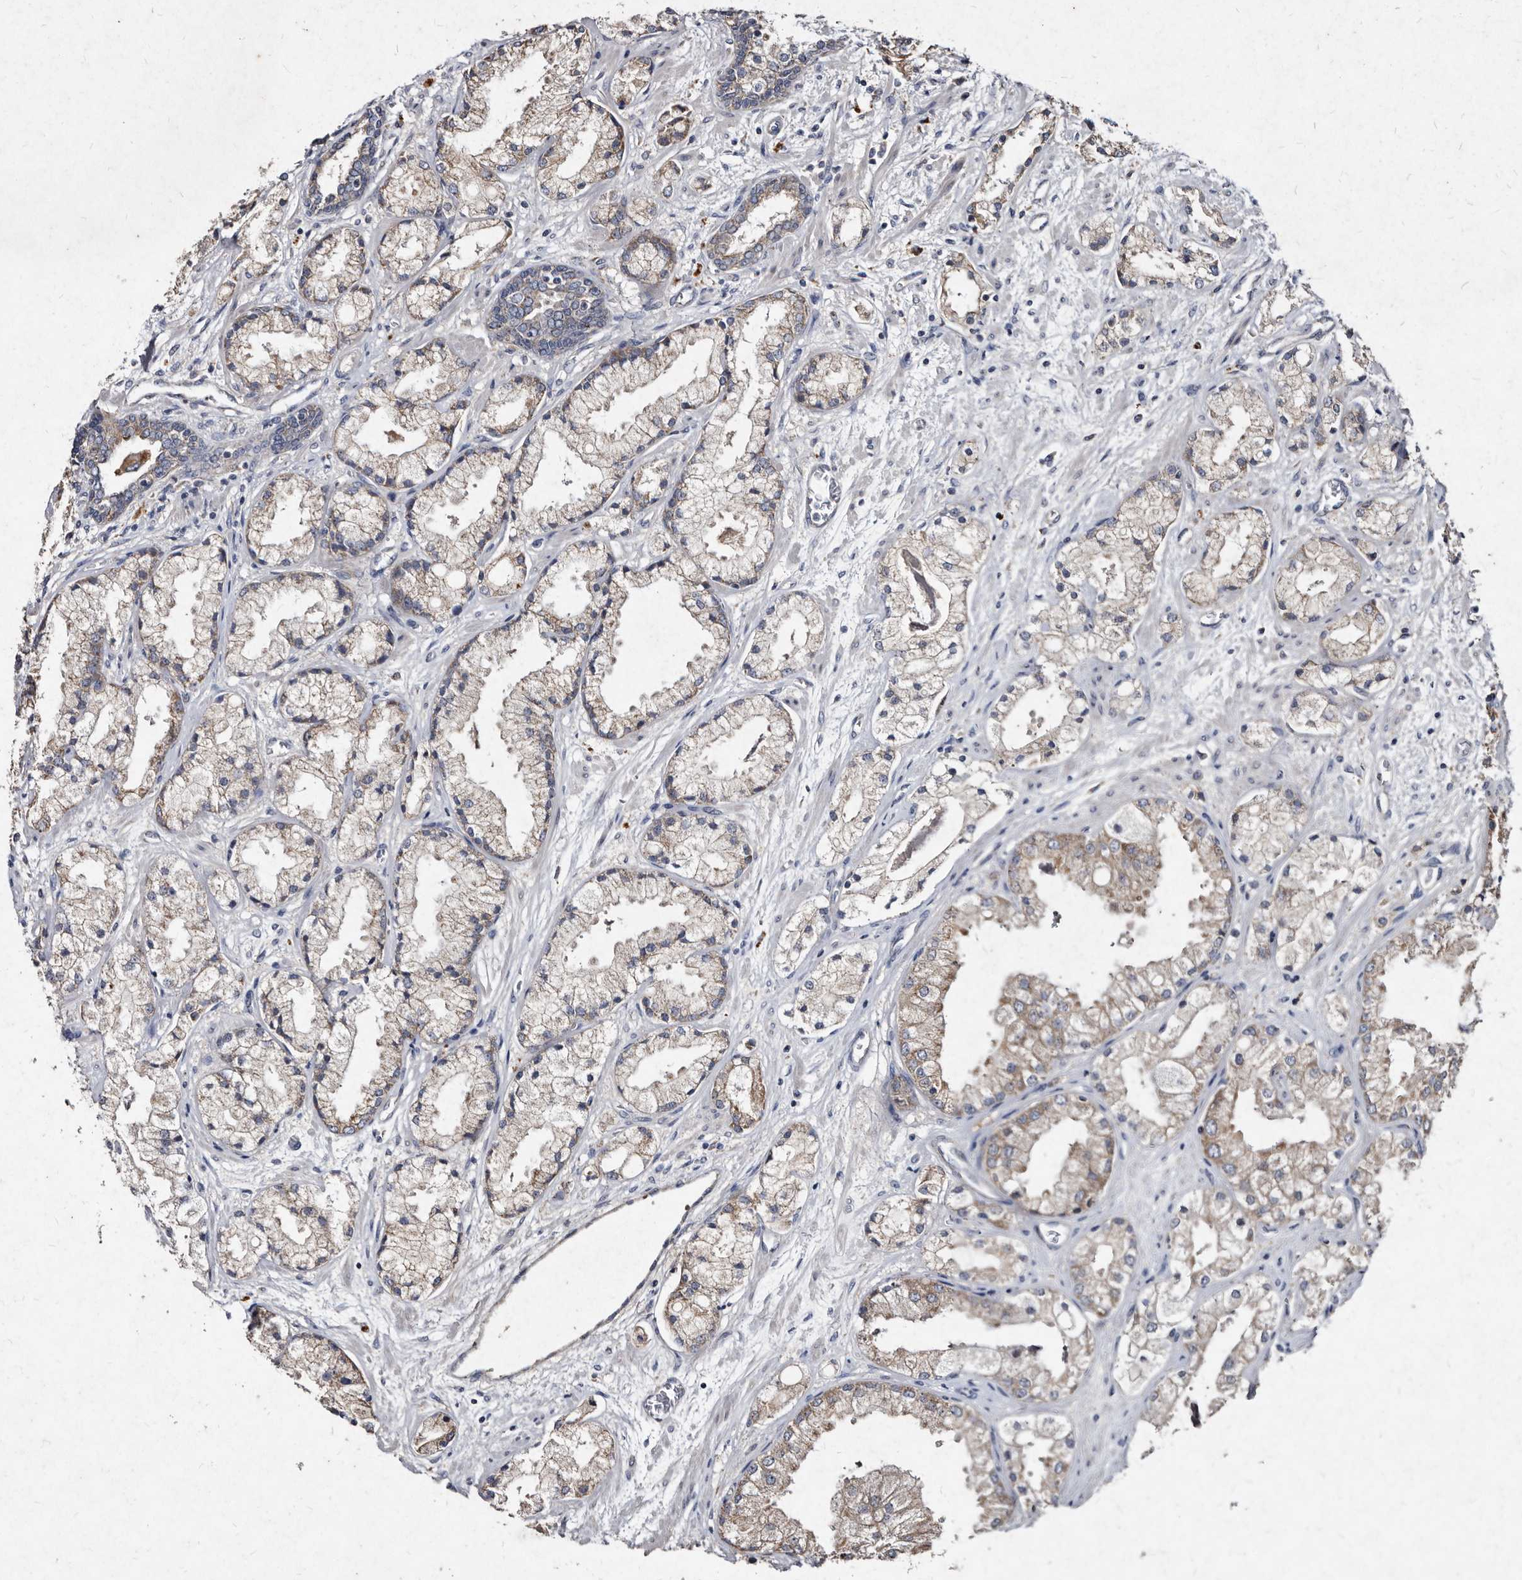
{"staining": {"intensity": "weak", "quantity": "25%-75%", "location": "cytoplasmic/membranous"}, "tissue": "prostate cancer", "cell_type": "Tumor cells", "image_type": "cancer", "snomed": [{"axis": "morphology", "description": "Adenocarcinoma, High grade"}, {"axis": "topography", "description": "Prostate"}], "caption": "IHC micrograph of human high-grade adenocarcinoma (prostate) stained for a protein (brown), which shows low levels of weak cytoplasmic/membranous staining in about 25%-75% of tumor cells.", "gene": "YPEL3", "patient": {"sex": "male", "age": 50}}